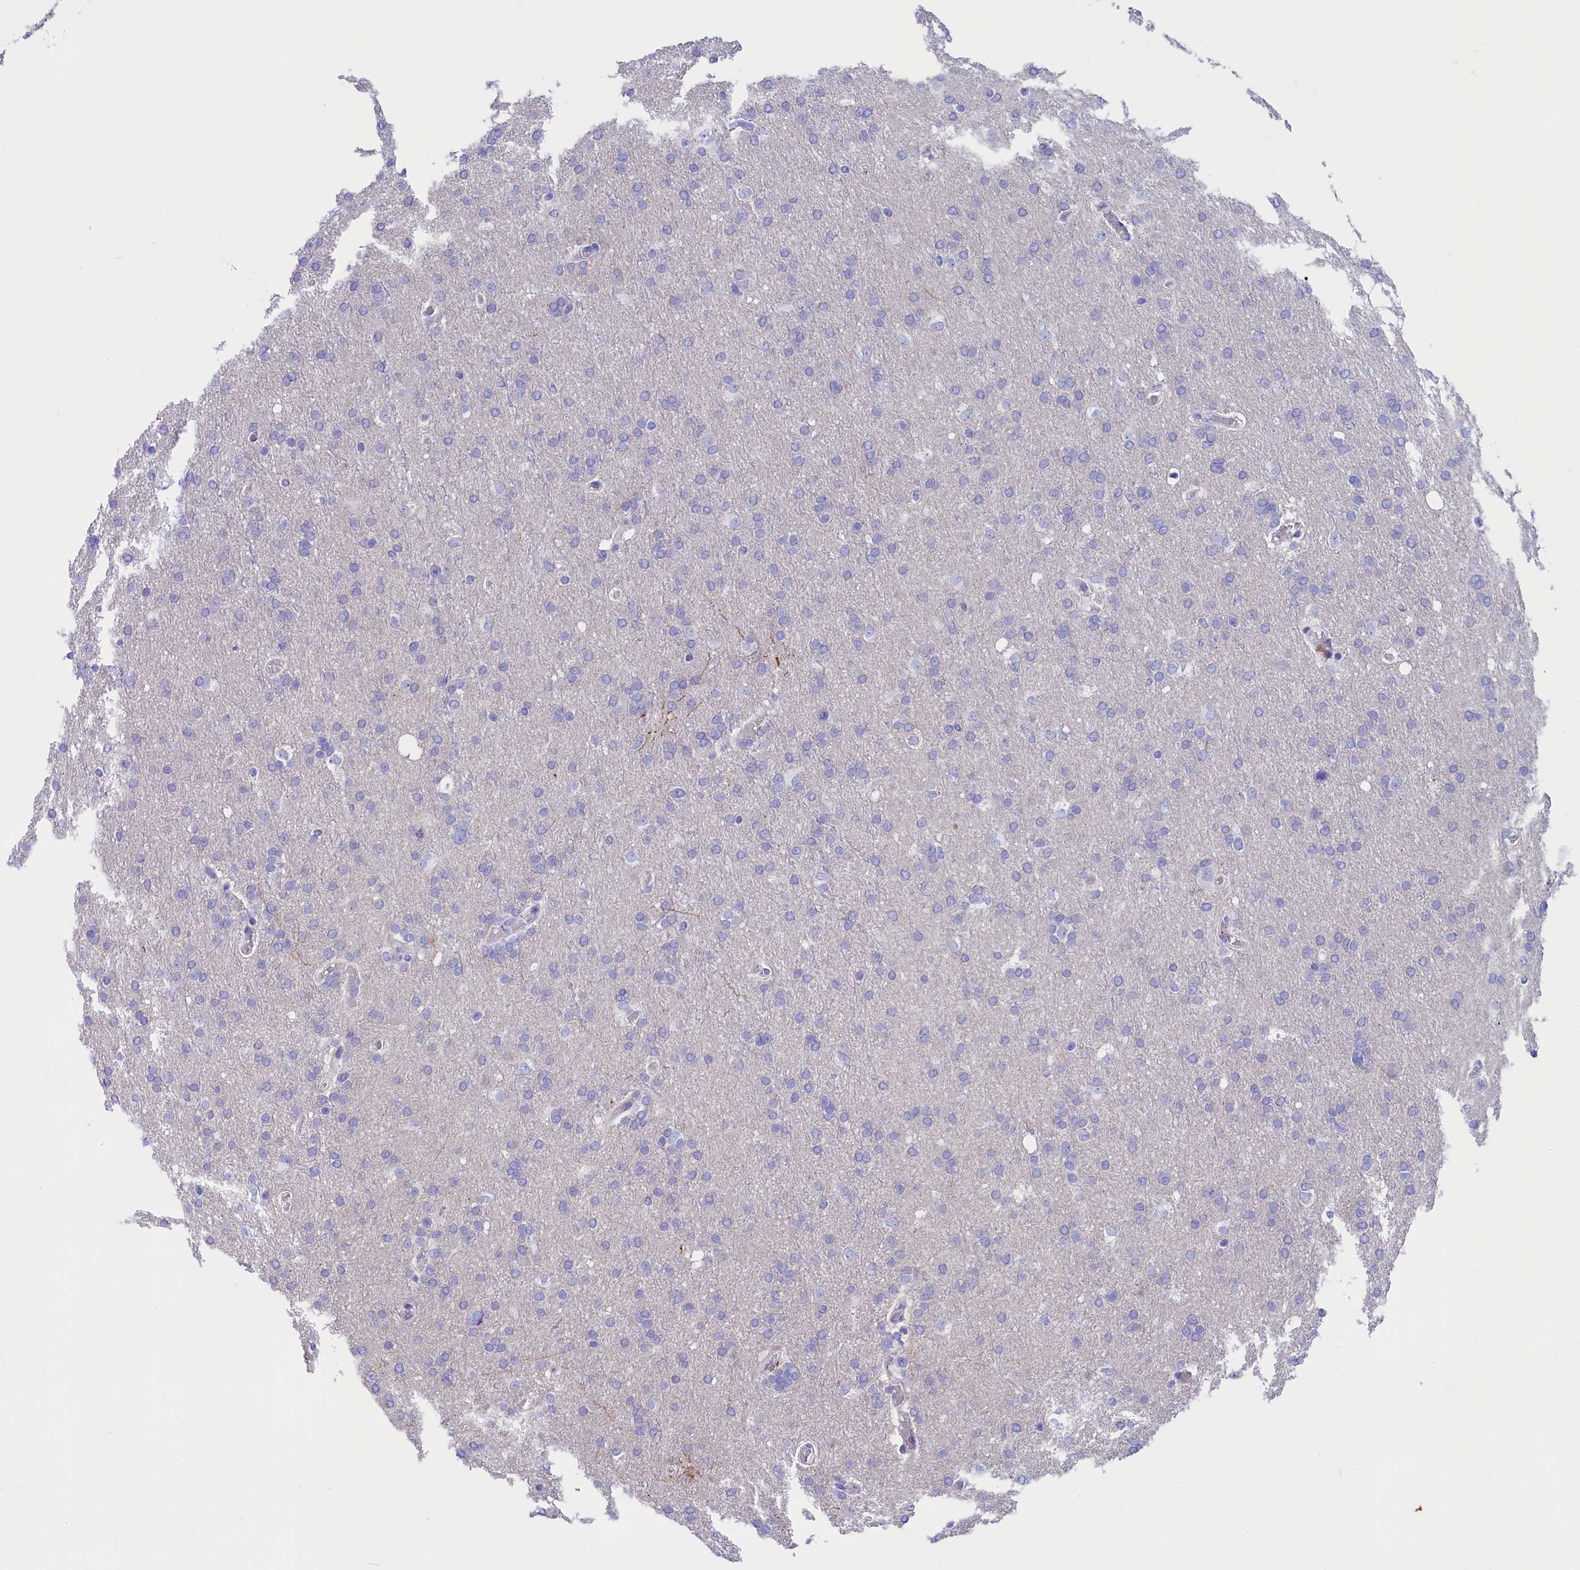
{"staining": {"intensity": "negative", "quantity": "none", "location": "none"}, "tissue": "glioma", "cell_type": "Tumor cells", "image_type": "cancer", "snomed": [{"axis": "morphology", "description": "Glioma, malignant, High grade"}, {"axis": "topography", "description": "Cerebral cortex"}], "caption": "The micrograph exhibits no staining of tumor cells in glioma.", "gene": "SULT2A1", "patient": {"sex": "female", "age": 36}}